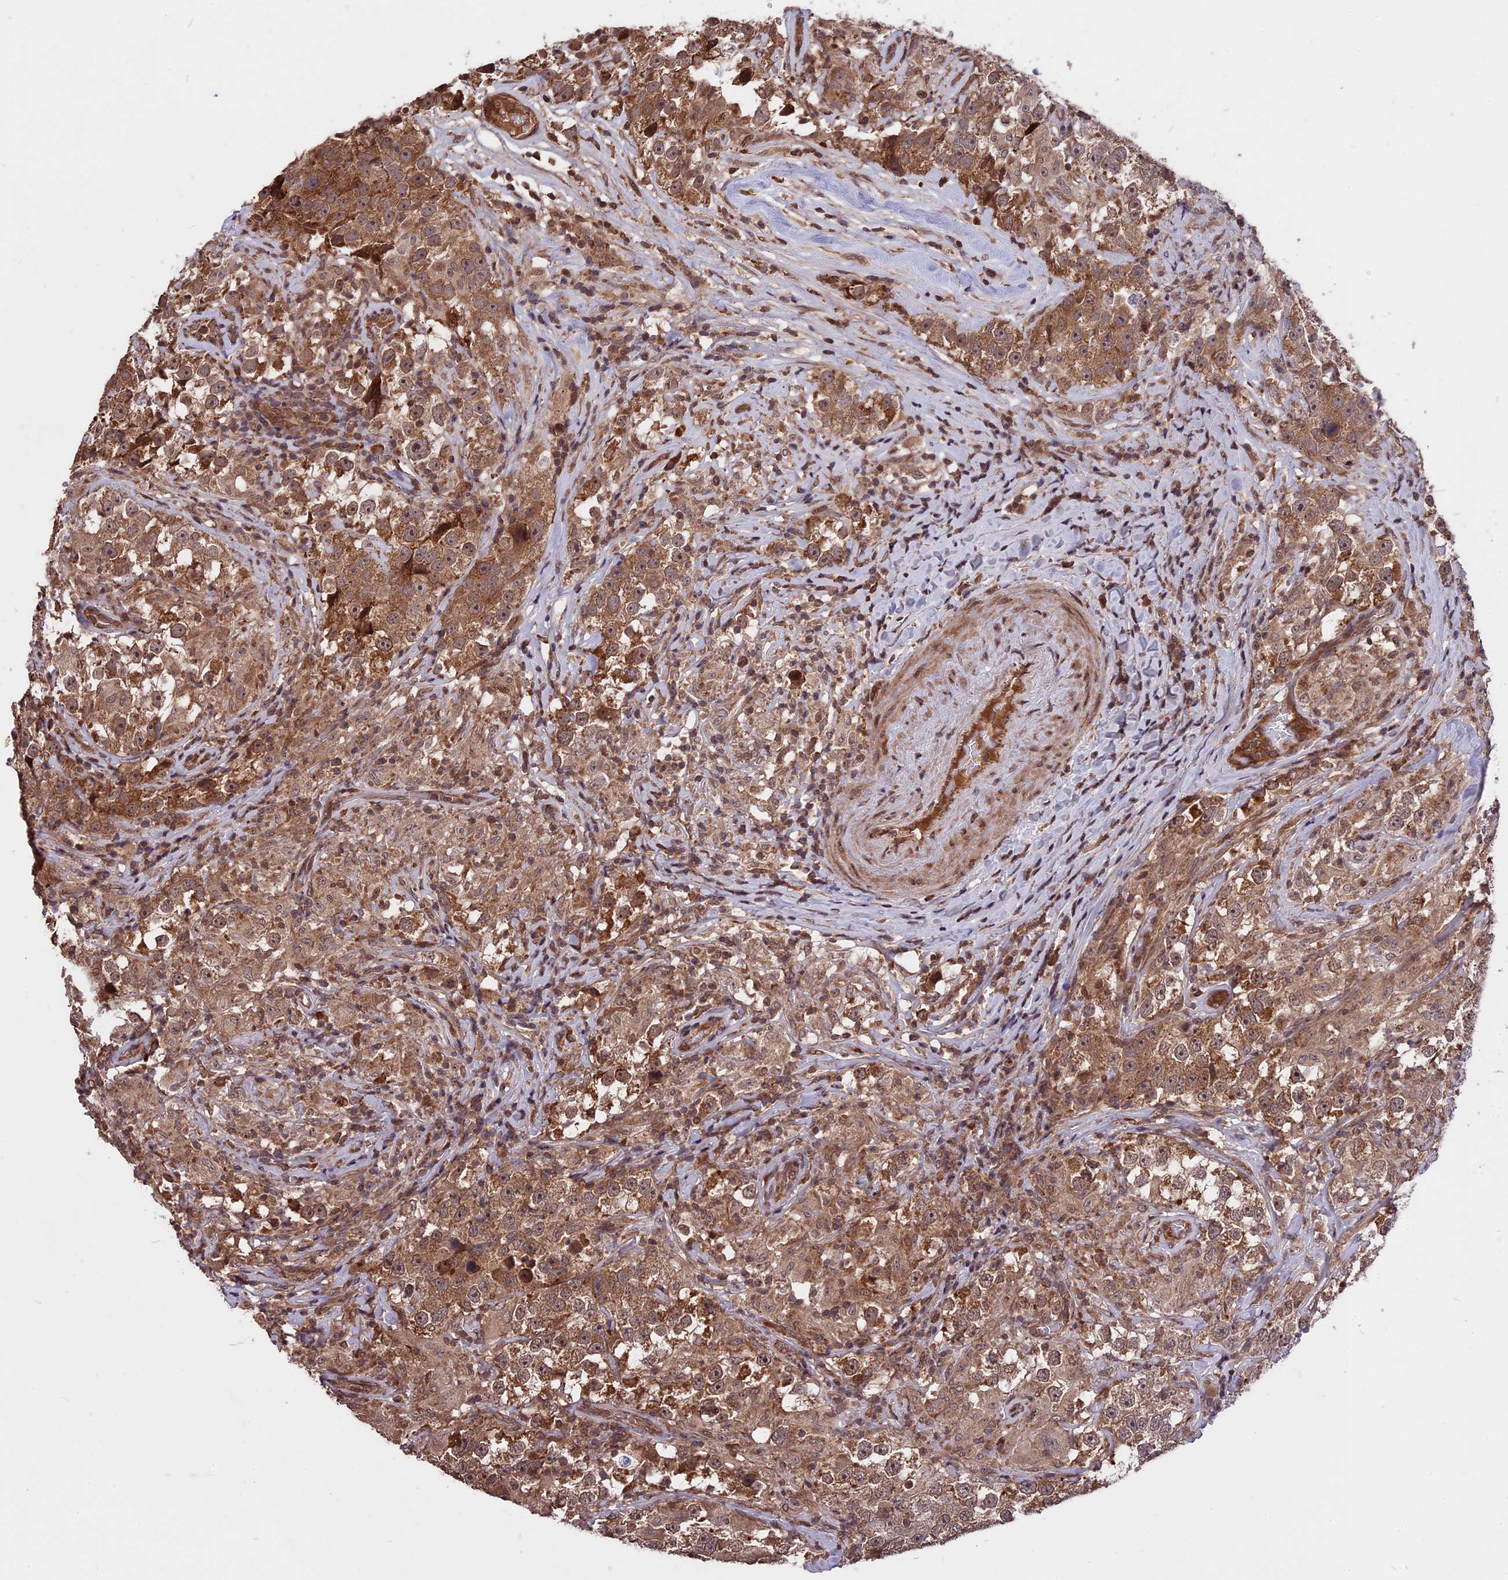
{"staining": {"intensity": "moderate", "quantity": ">75%", "location": "cytoplasmic/membranous"}, "tissue": "testis cancer", "cell_type": "Tumor cells", "image_type": "cancer", "snomed": [{"axis": "morphology", "description": "Seminoma, NOS"}, {"axis": "topography", "description": "Testis"}], "caption": "Moderate cytoplasmic/membranous staining for a protein is appreciated in about >75% of tumor cells of testis seminoma using IHC.", "gene": "ZNF598", "patient": {"sex": "male", "age": 46}}